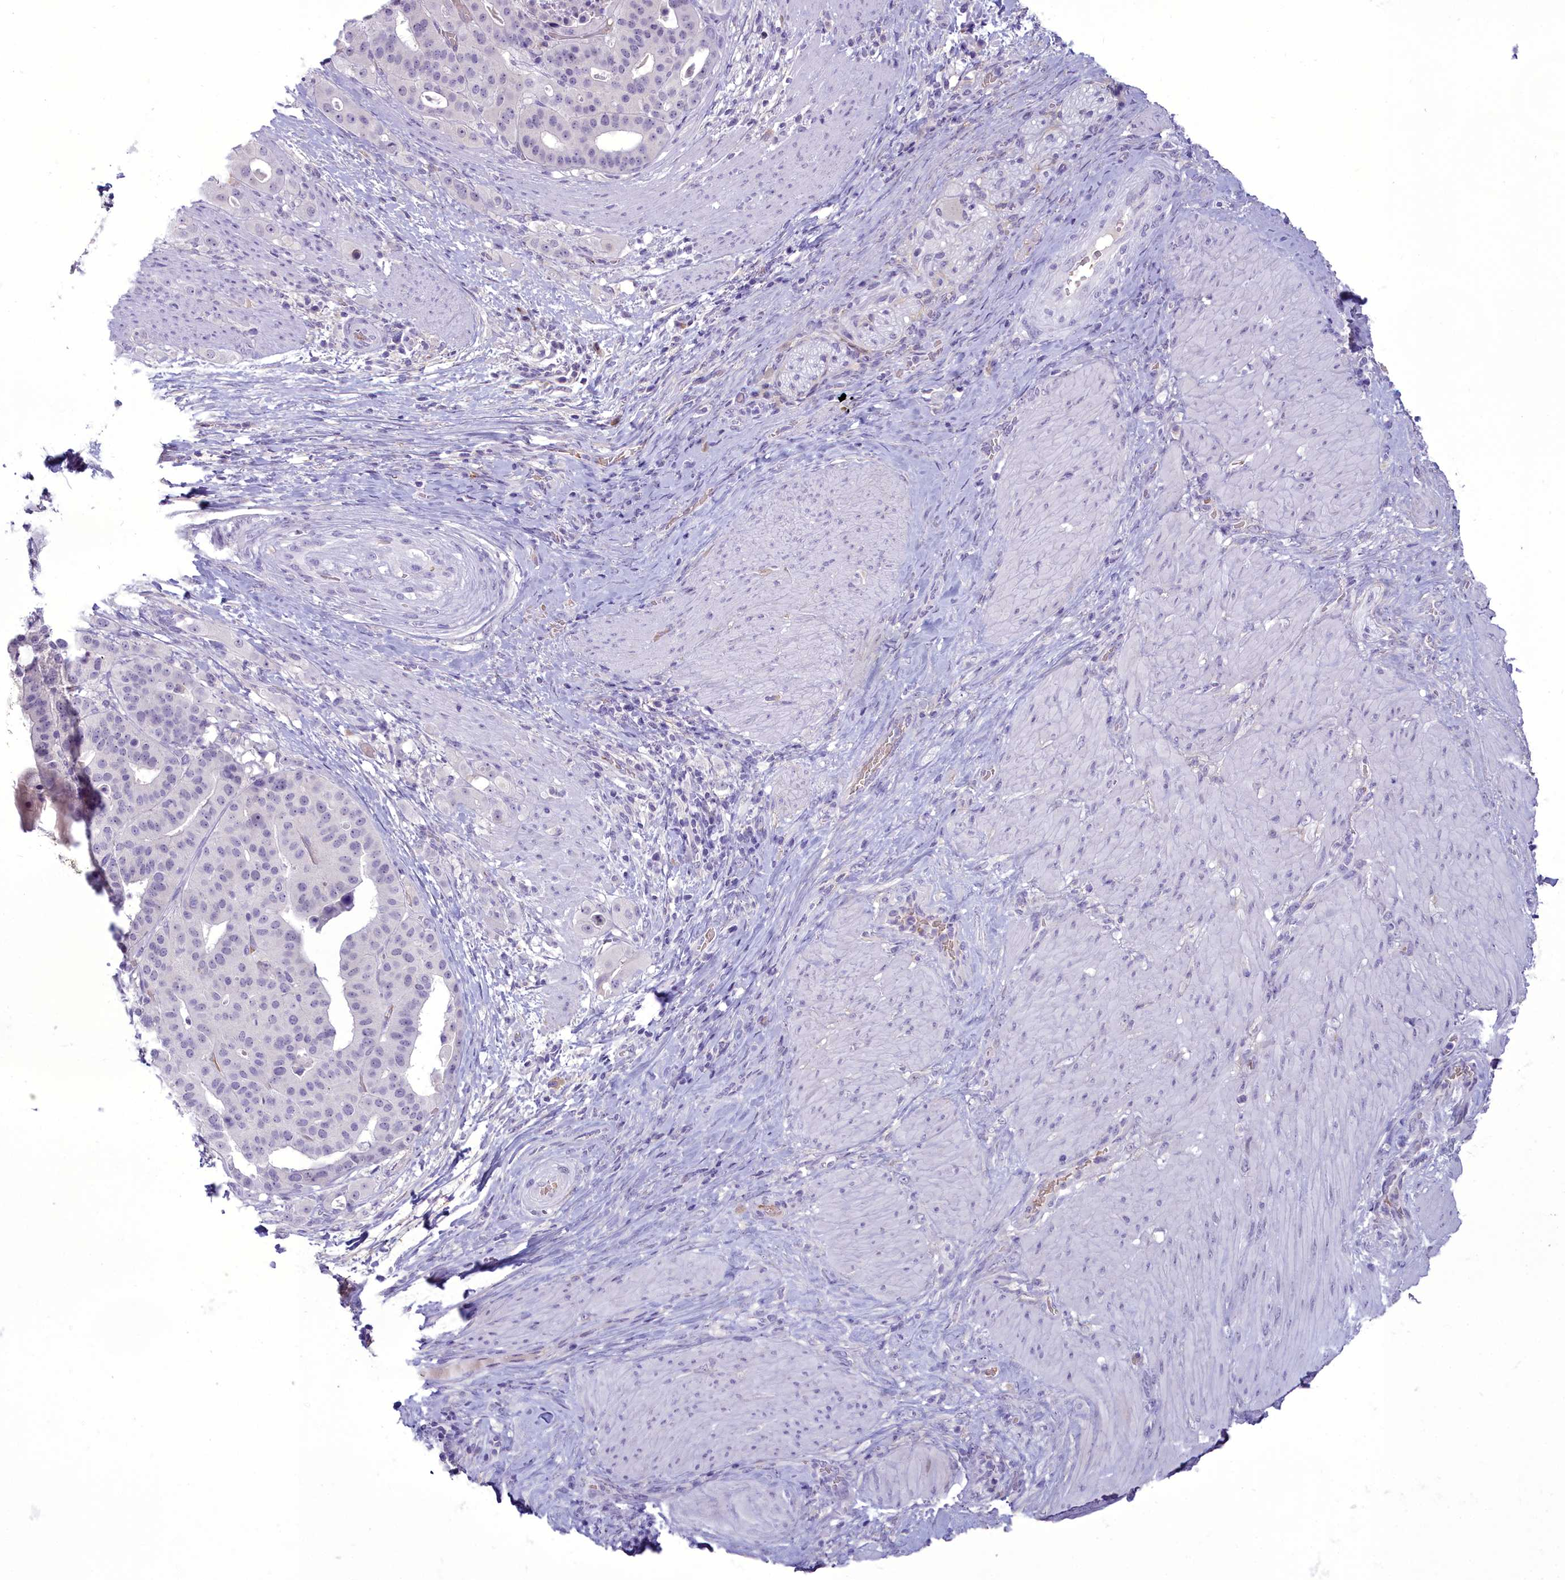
{"staining": {"intensity": "negative", "quantity": "none", "location": "none"}, "tissue": "stomach cancer", "cell_type": "Tumor cells", "image_type": "cancer", "snomed": [{"axis": "morphology", "description": "Adenocarcinoma, NOS"}, {"axis": "topography", "description": "Stomach"}], "caption": "A micrograph of stomach cancer stained for a protein displays no brown staining in tumor cells.", "gene": "OSTN", "patient": {"sex": "male", "age": 48}}